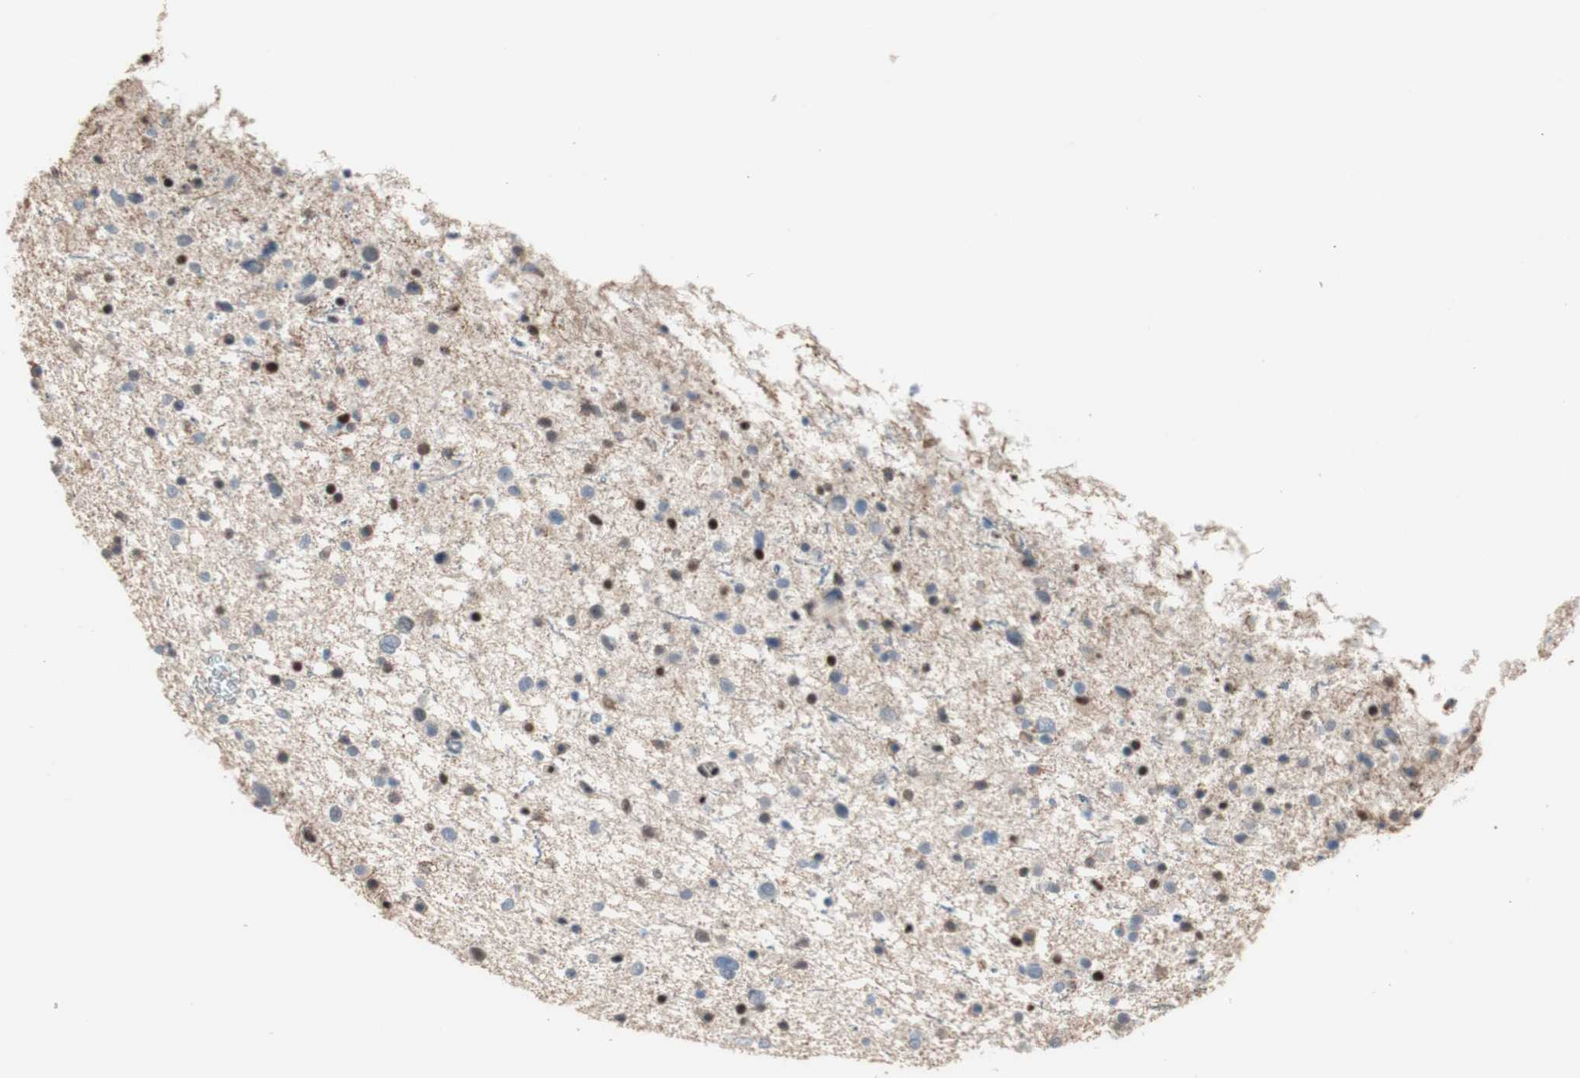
{"staining": {"intensity": "weak", "quantity": "<25%", "location": "nuclear"}, "tissue": "glioma", "cell_type": "Tumor cells", "image_type": "cancer", "snomed": [{"axis": "morphology", "description": "Glioma, malignant, Low grade"}, {"axis": "topography", "description": "Brain"}], "caption": "Immunohistochemical staining of human glioma displays no significant staining in tumor cells.", "gene": "PML", "patient": {"sex": "female", "age": 37}}